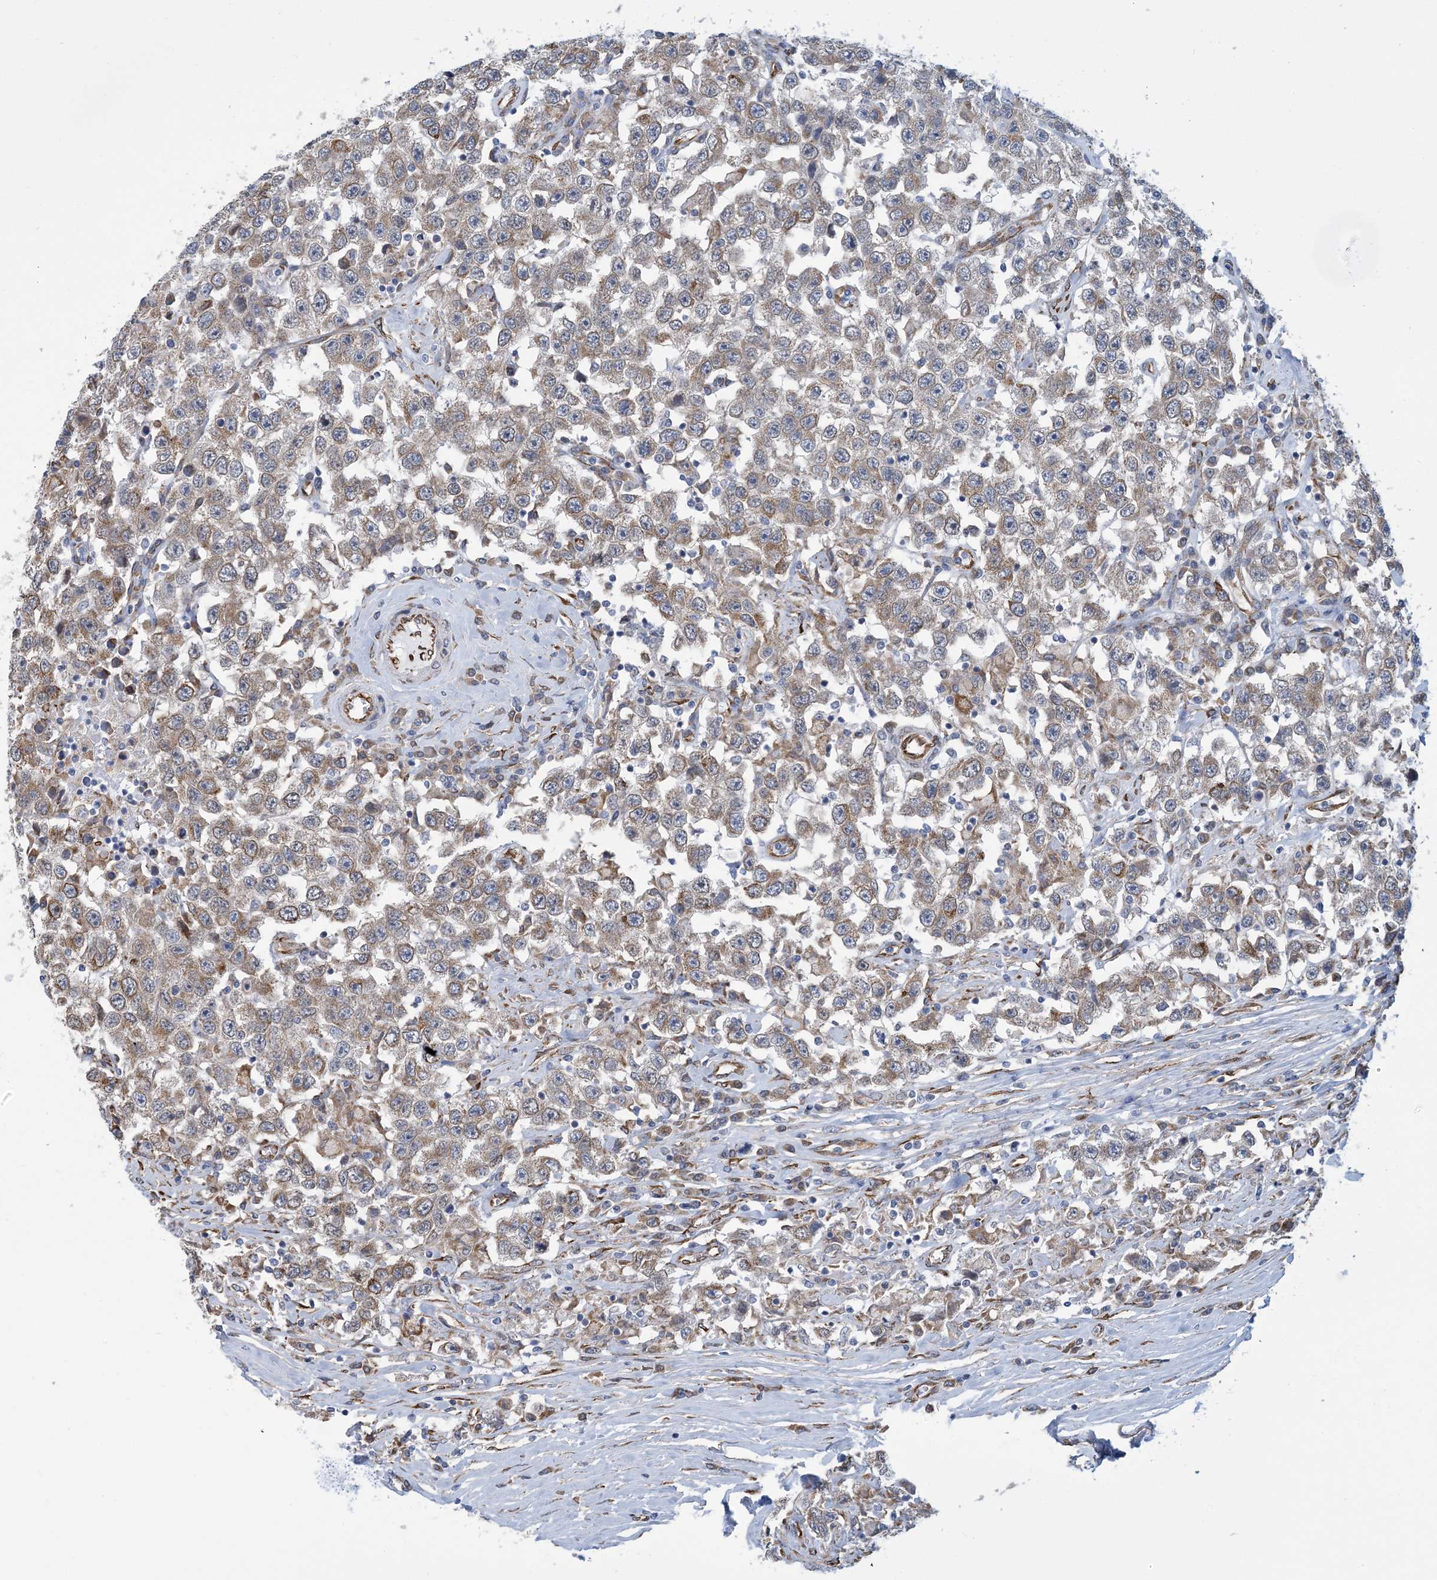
{"staining": {"intensity": "moderate", "quantity": ">75%", "location": "cytoplasmic/membranous"}, "tissue": "testis cancer", "cell_type": "Tumor cells", "image_type": "cancer", "snomed": [{"axis": "morphology", "description": "Seminoma, NOS"}, {"axis": "topography", "description": "Testis"}], "caption": "Immunohistochemical staining of seminoma (testis) demonstrates medium levels of moderate cytoplasmic/membranous positivity in about >75% of tumor cells.", "gene": "CCDC14", "patient": {"sex": "male", "age": 41}}